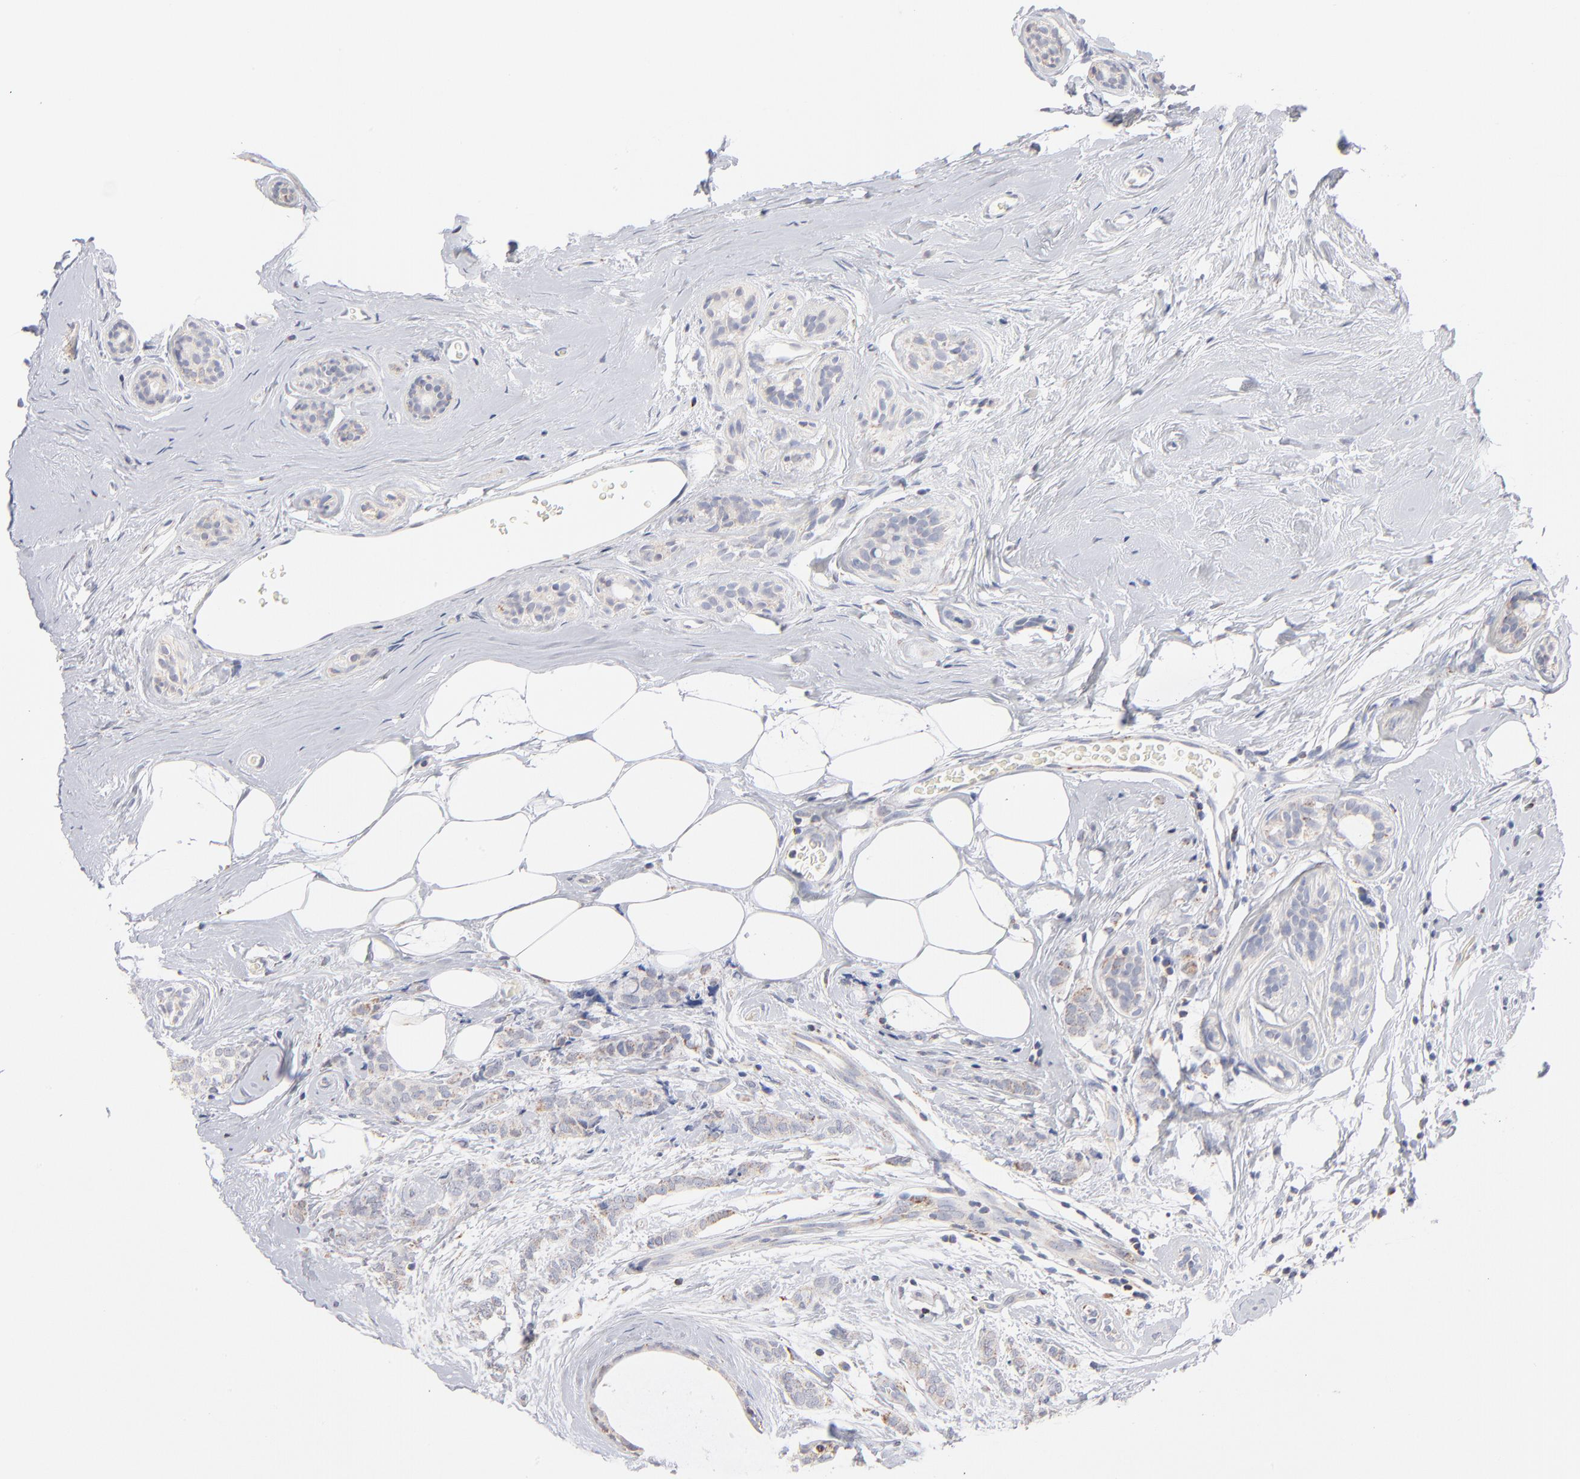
{"staining": {"intensity": "moderate", "quantity": "25%-75%", "location": "cytoplasmic/membranous"}, "tissue": "breast cancer", "cell_type": "Tumor cells", "image_type": "cancer", "snomed": [{"axis": "morphology", "description": "Lobular carcinoma"}, {"axis": "topography", "description": "Breast"}], "caption": "A brown stain shows moderate cytoplasmic/membranous positivity of a protein in human breast cancer tumor cells.", "gene": "MRPL58", "patient": {"sex": "female", "age": 60}}